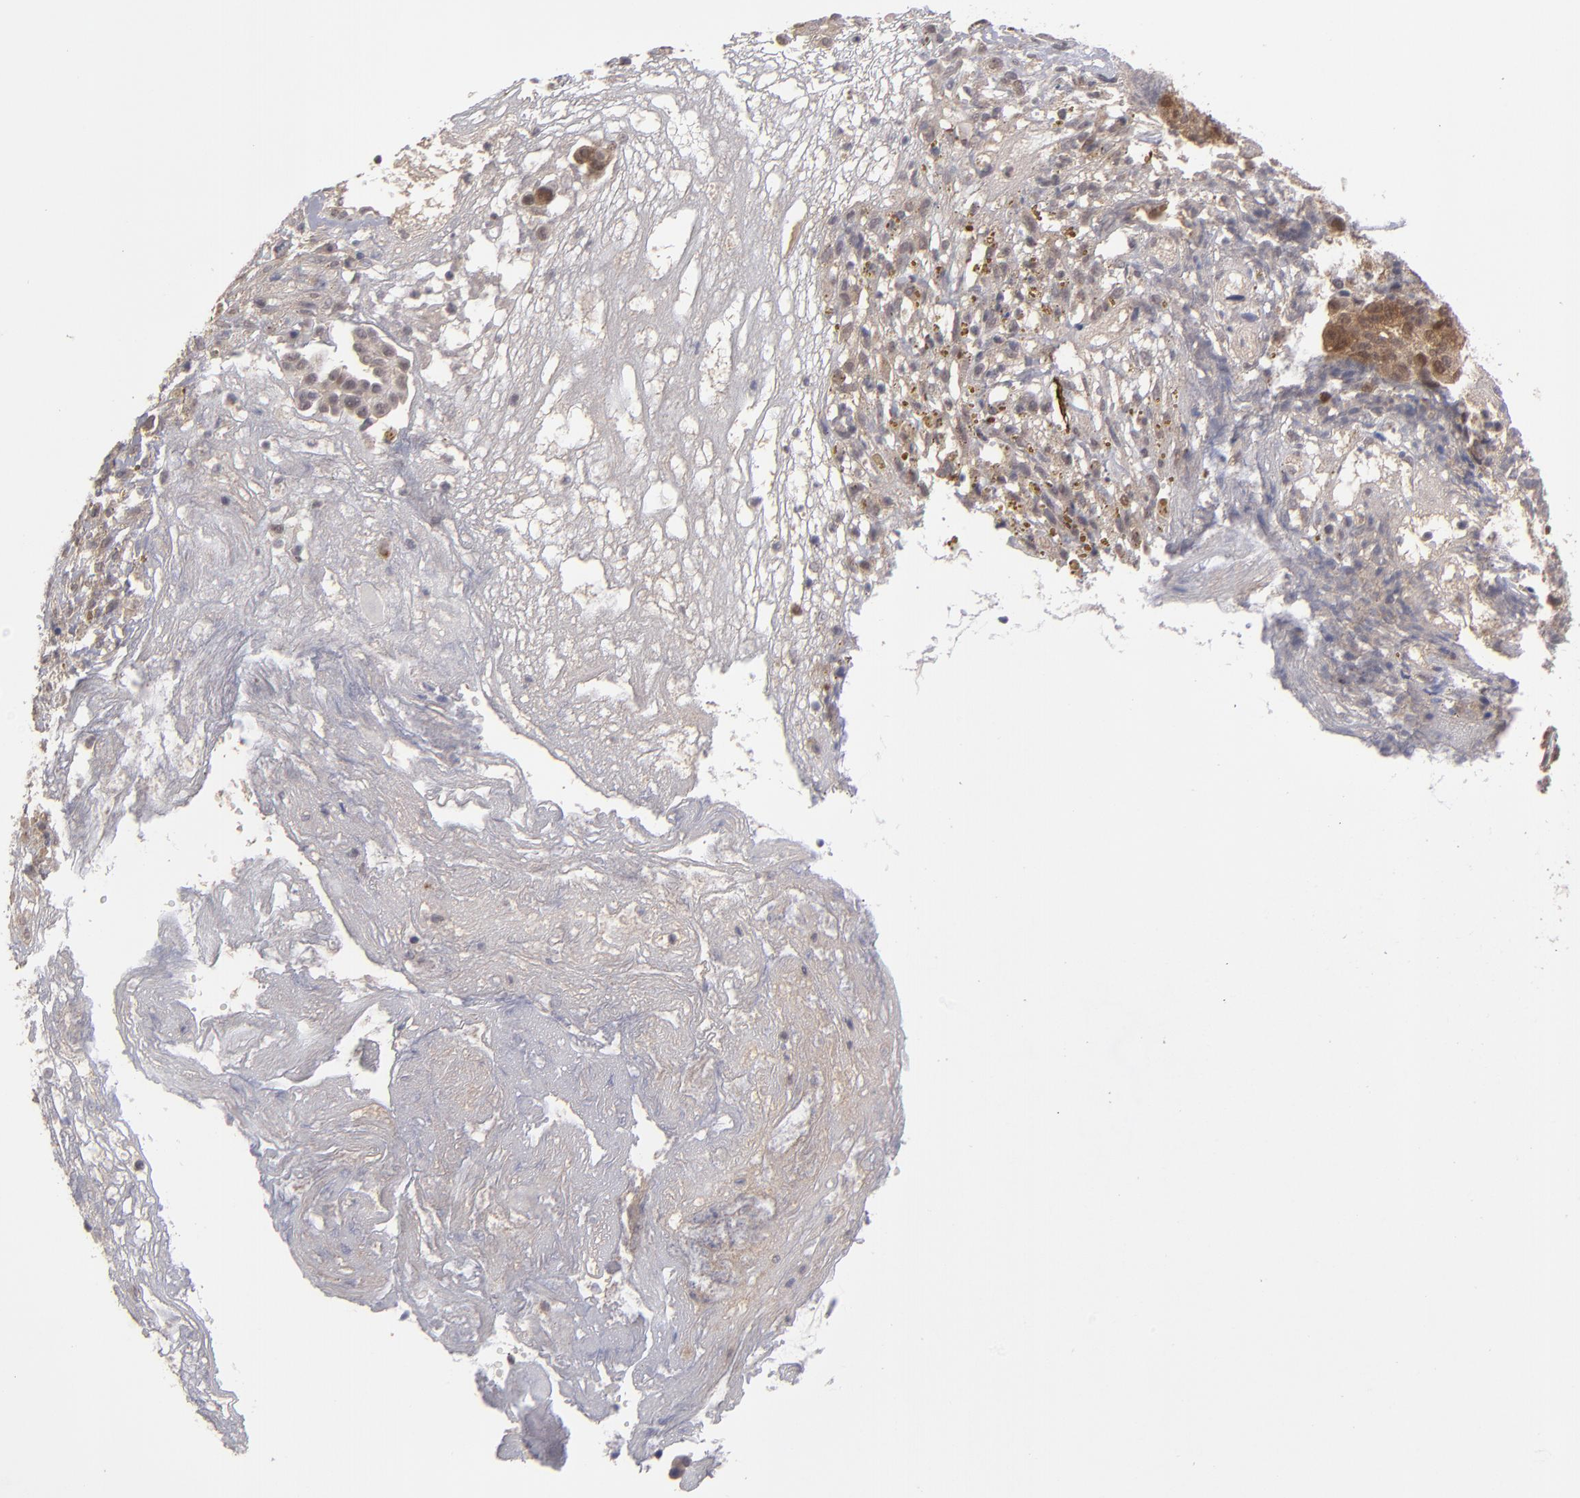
{"staining": {"intensity": "moderate", "quantity": ">75%", "location": "cytoplasmic/membranous"}, "tissue": "ovarian cancer", "cell_type": "Tumor cells", "image_type": "cancer", "snomed": [{"axis": "morphology", "description": "Carcinoma, endometroid"}, {"axis": "topography", "description": "Ovary"}], "caption": "Ovarian endometroid carcinoma stained with DAB IHC exhibits medium levels of moderate cytoplasmic/membranous positivity in approximately >75% of tumor cells. Using DAB (3,3'-diaminobenzidine) (brown) and hematoxylin (blue) stains, captured at high magnification using brightfield microscopy.", "gene": "TYMS", "patient": {"sex": "female", "age": 42}}